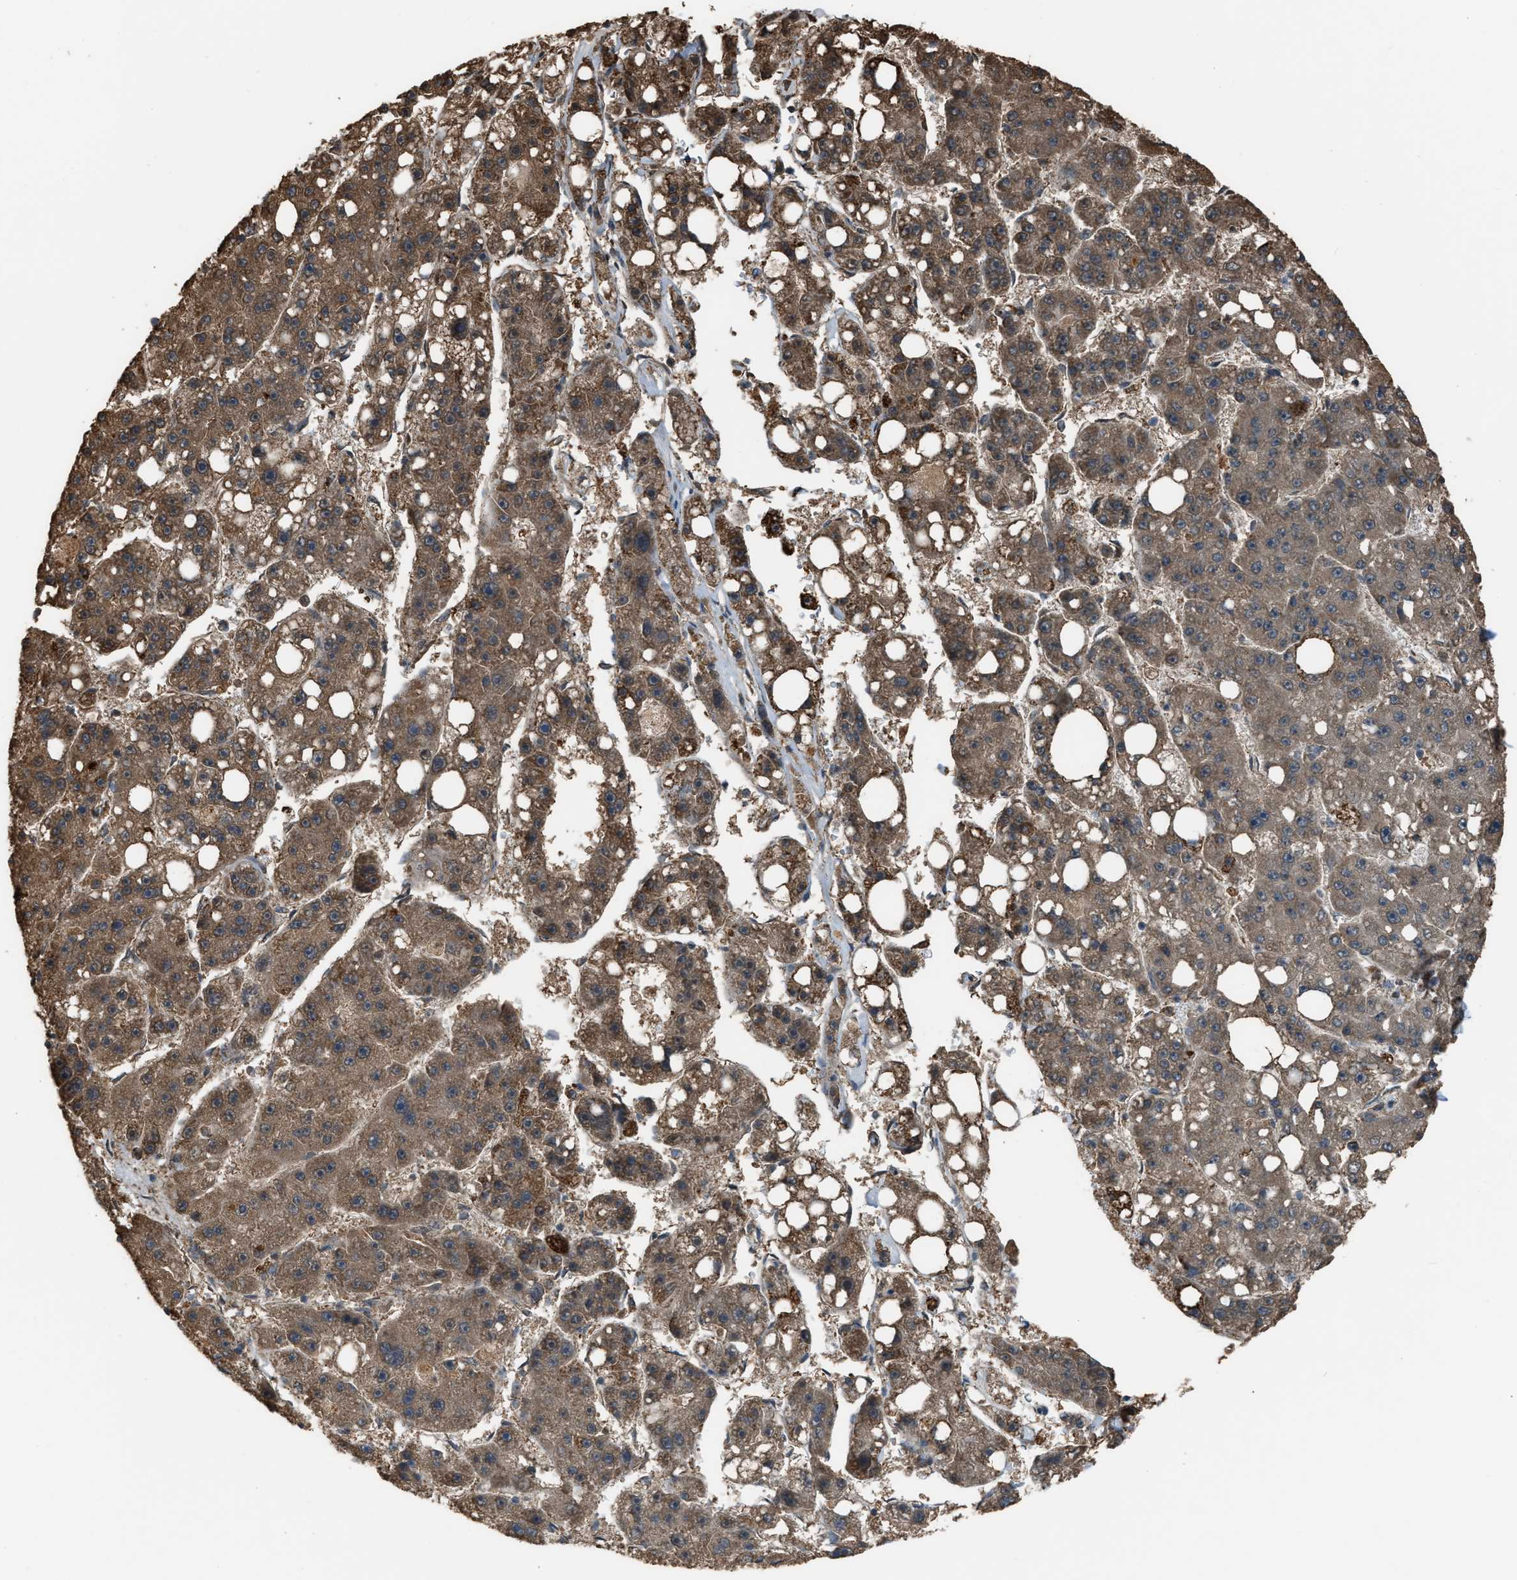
{"staining": {"intensity": "moderate", "quantity": "25%-75%", "location": "cytoplasmic/membranous"}, "tissue": "liver cancer", "cell_type": "Tumor cells", "image_type": "cancer", "snomed": [{"axis": "morphology", "description": "Carcinoma, Hepatocellular, NOS"}, {"axis": "topography", "description": "Liver"}], "caption": "Immunohistochemistry (IHC) of human hepatocellular carcinoma (liver) demonstrates medium levels of moderate cytoplasmic/membranous expression in approximately 25%-75% of tumor cells. (Brightfield microscopy of DAB IHC at high magnification).", "gene": "MDH2", "patient": {"sex": "female", "age": 61}}